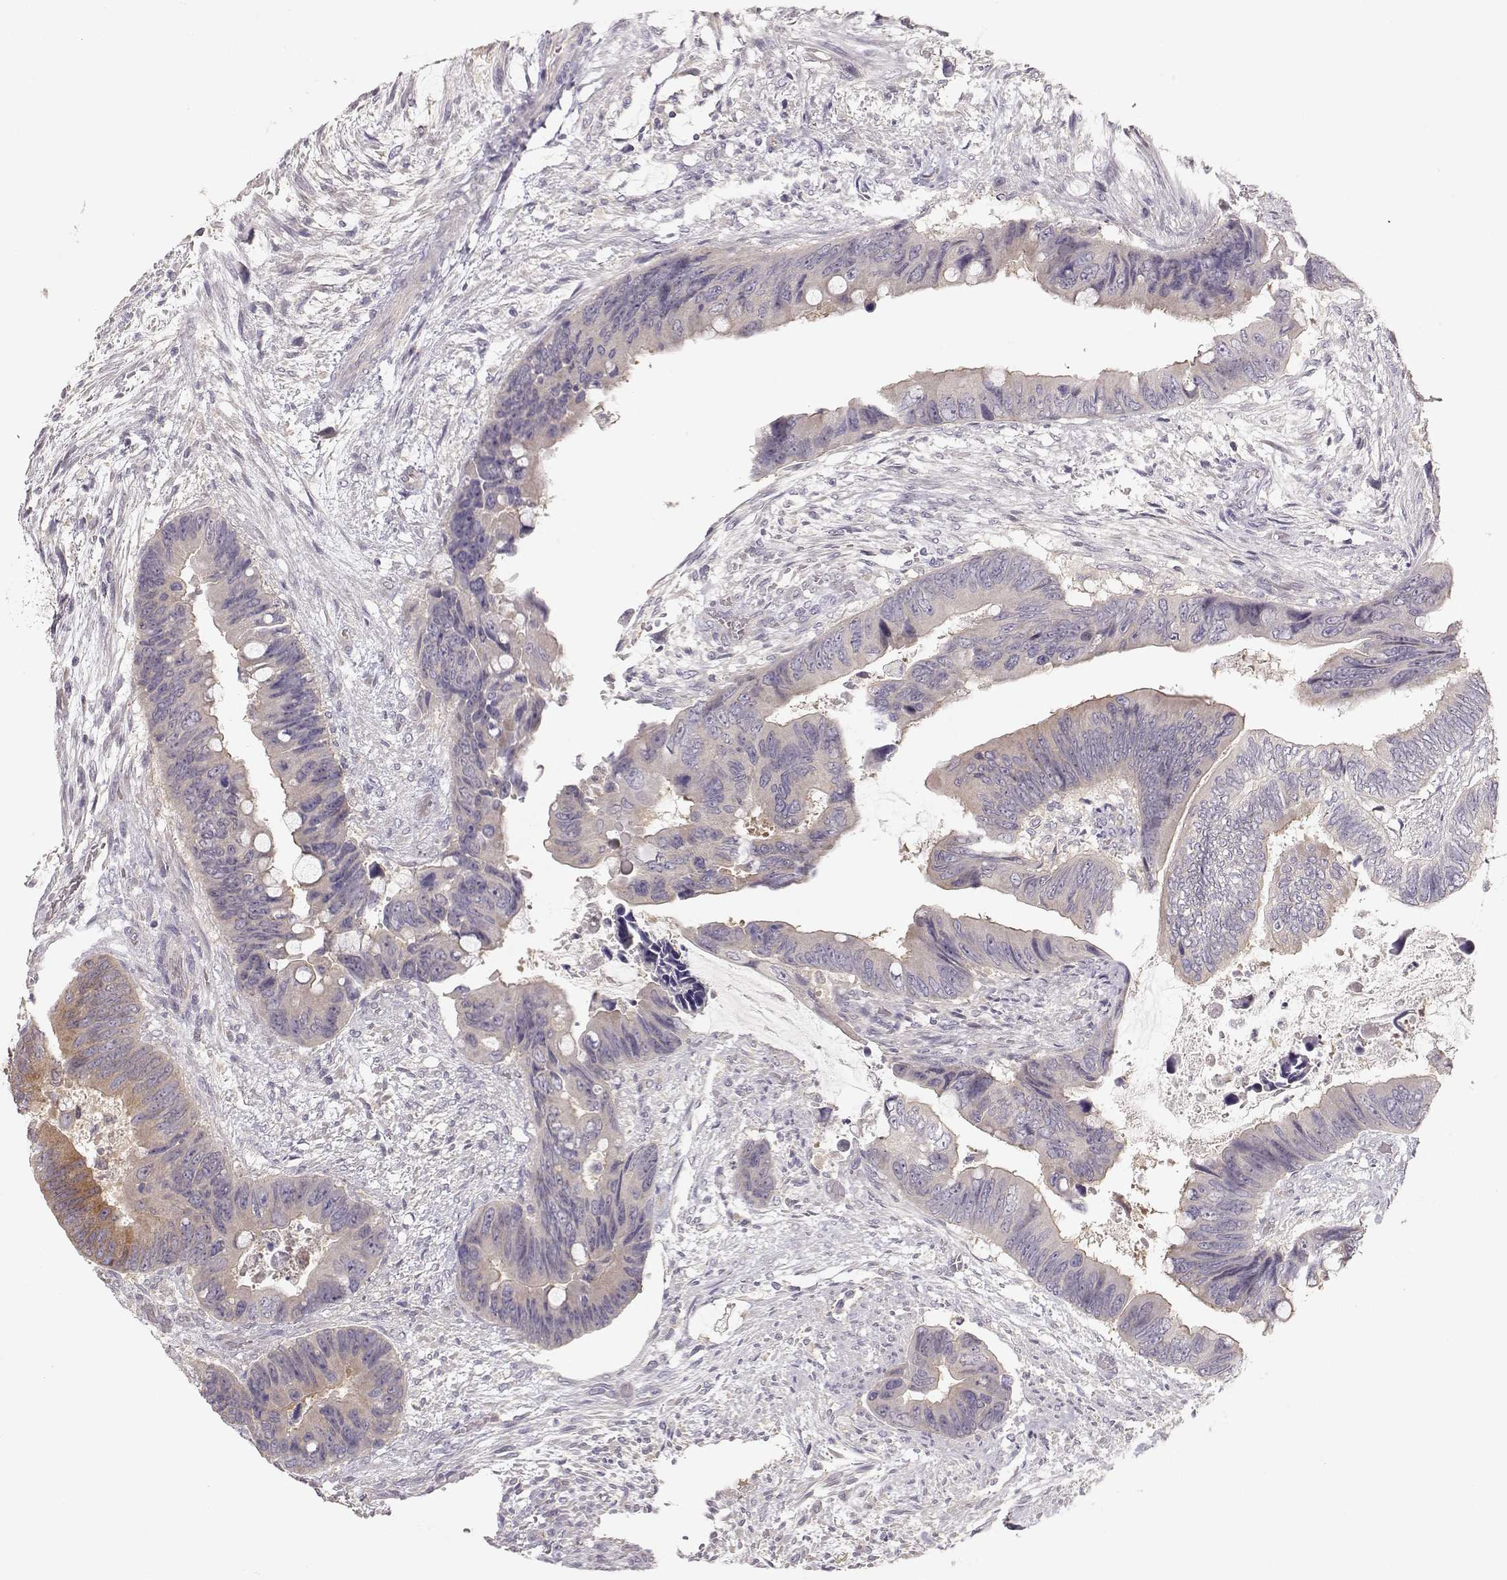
{"staining": {"intensity": "negative", "quantity": "none", "location": "none"}, "tissue": "colorectal cancer", "cell_type": "Tumor cells", "image_type": "cancer", "snomed": [{"axis": "morphology", "description": "Adenocarcinoma, NOS"}, {"axis": "topography", "description": "Rectum"}], "caption": "Tumor cells show no significant protein positivity in adenocarcinoma (colorectal). (DAB immunohistochemistry (IHC) visualized using brightfield microscopy, high magnification).", "gene": "ARHGAP8", "patient": {"sex": "male", "age": 63}}